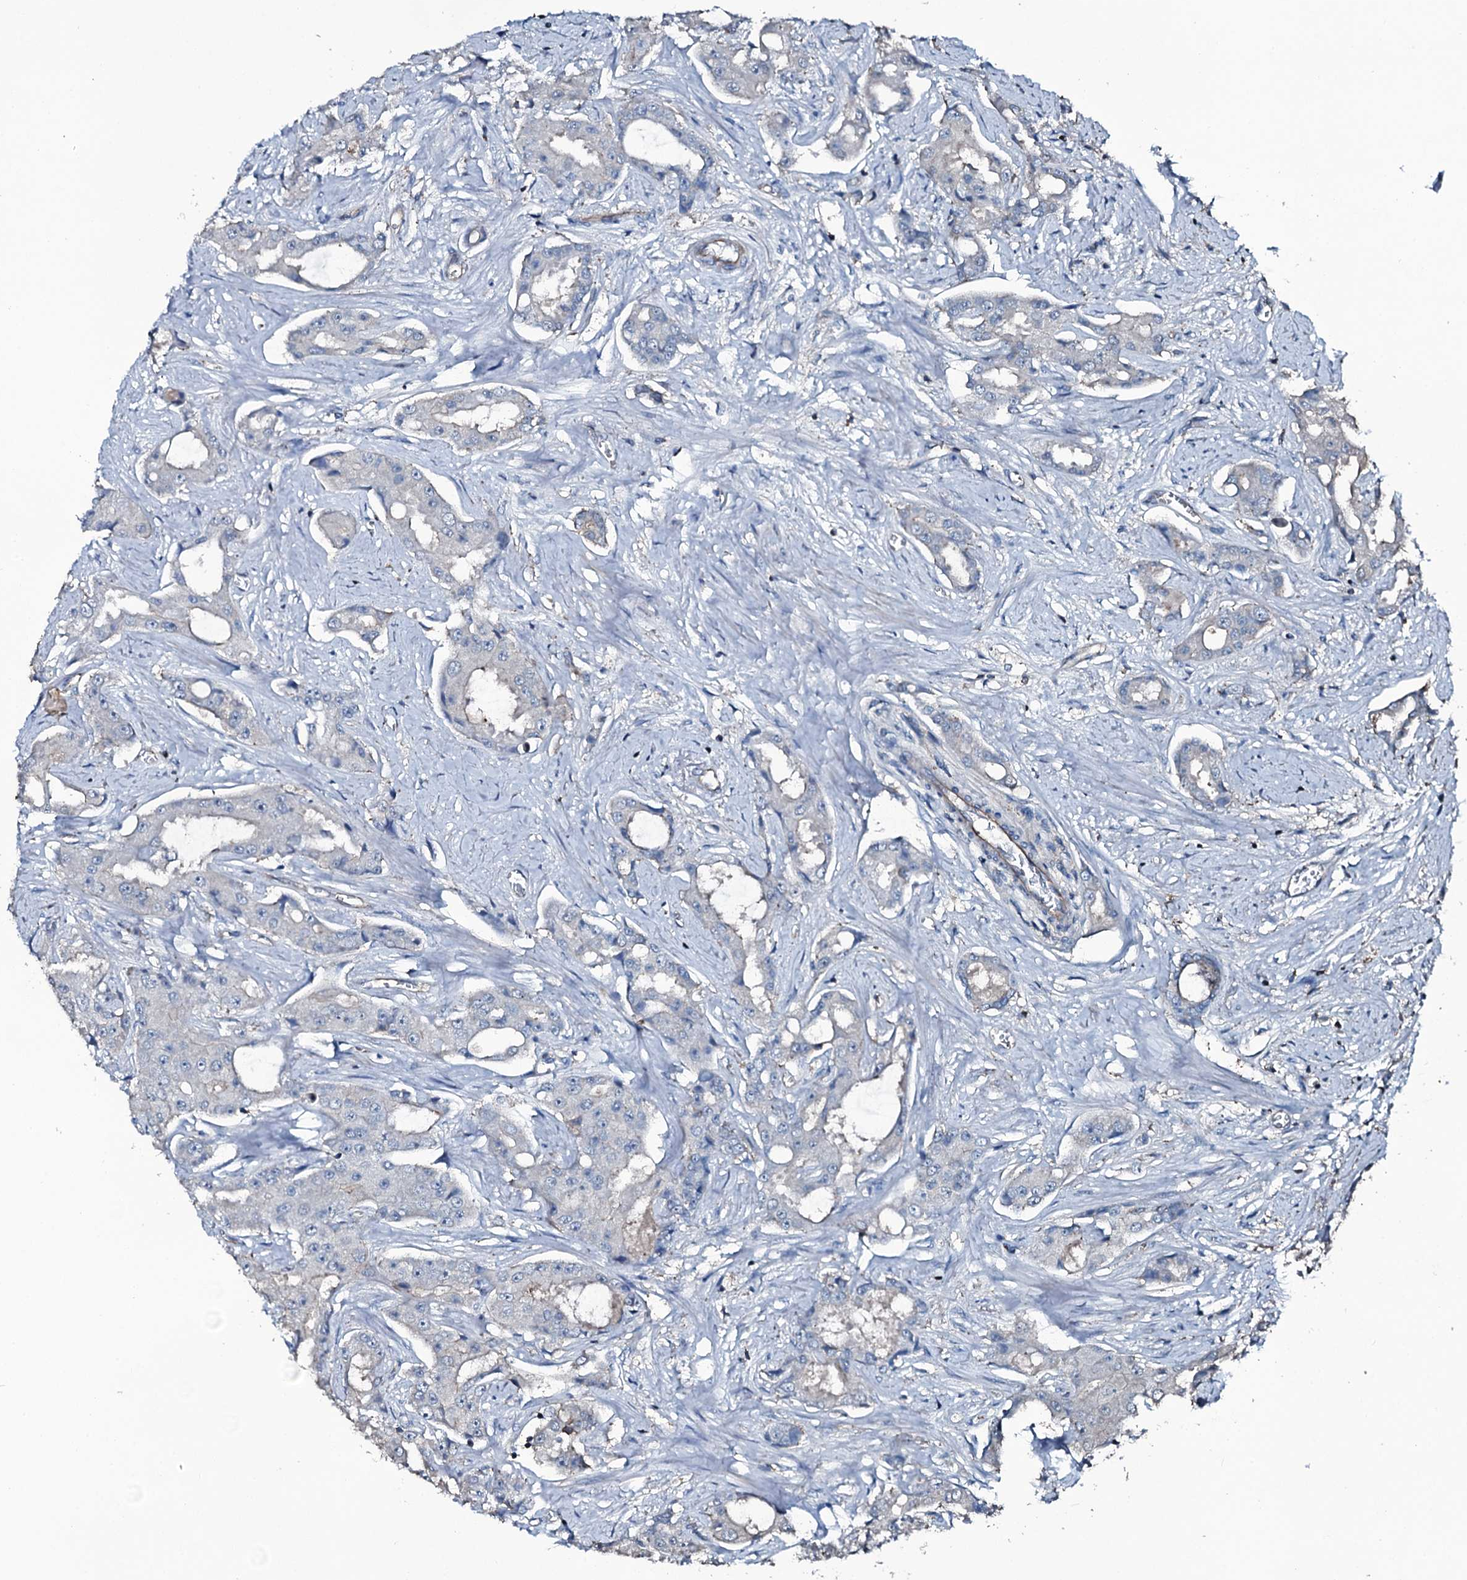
{"staining": {"intensity": "negative", "quantity": "none", "location": "none"}, "tissue": "prostate cancer", "cell_type": "Tumor cells", "image_type": "cancer", "snomed": [{"axis": "morphology", "description": "Adenocarcinoma, High grade"}, {"axis": "topography", "description": "Prostate"}], "caption": "Human prostate cancer stained for a protein using immunohistochemistry (IHC) displays no expression in tumor cells.", "gene": "SLC25A38", "patient": {"sex": "male", "age": 73}}